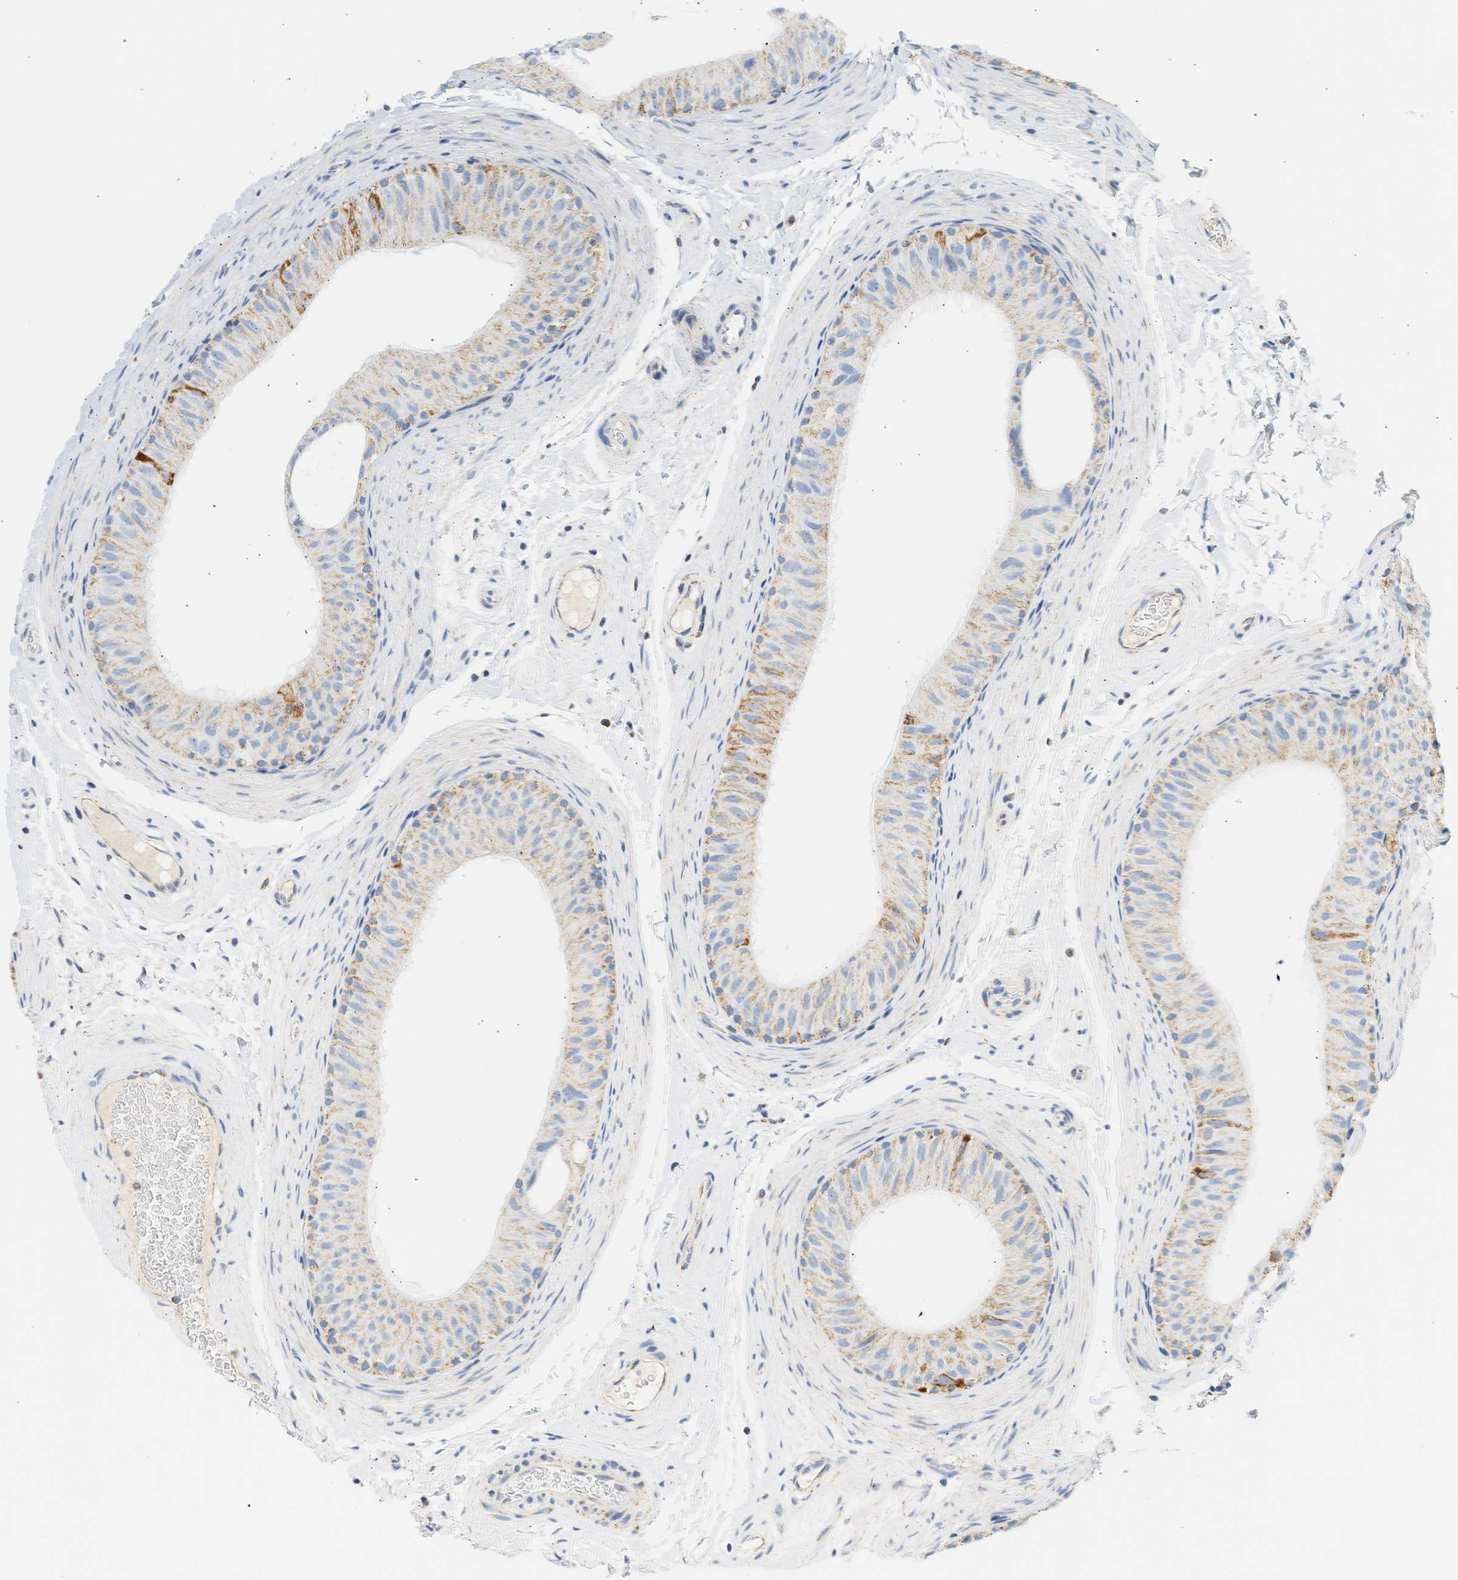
{"staining": {"intensity": "moderate", "quantity": "<25%", "location": "cytoplasmic/membranous"}, "tissue": "epididymis", "cell_type": "Glandular cells", "image_type": "normal", "snomed": [{"axis": "morphology", "description": "Normal tissue, NOS"}, {"axis": "topography", "description": "Epididymis"}], "caption": "Glandular cells exhibit moderate cytoplasmic/membranous staining in approximately <25% of cells in benign epididymis. (DAB (3,3'-diaminobenzidine) IHC with brightfield microscopy, high magnification).", "gene": "GRPEL2", "patient": {"sex": "male", "age": 34}}